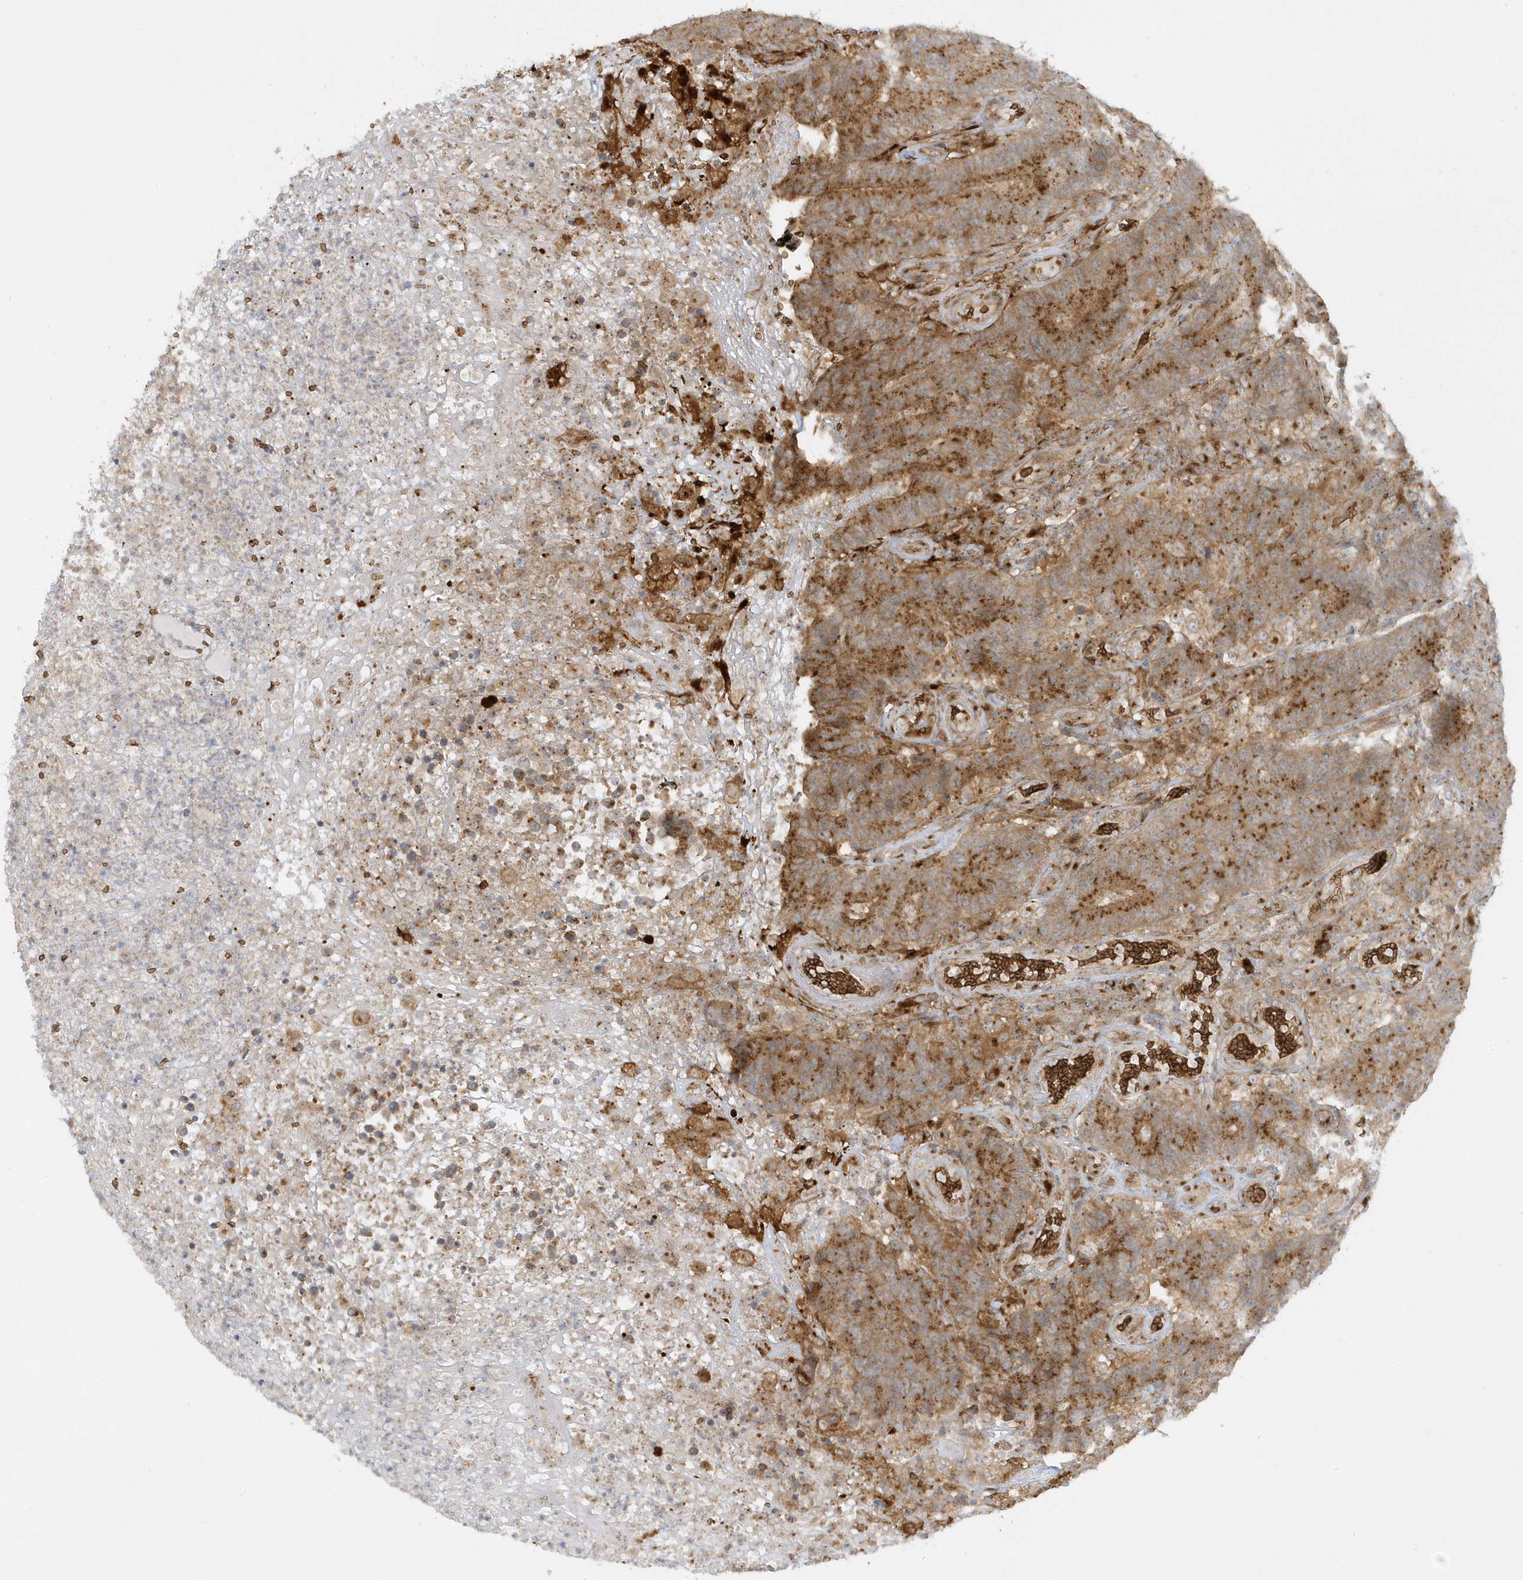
{"staining": {"intensity": "moderate", "quantity": ">75%", "location": "cytoplasmic/membranous"}, "tissue": "colorectal cancer", "cell_type": "Tumor cells", "image_type": "cancer", "snomed": [{"axis": "morphology", "description": "Normal tissue, NOS"}, {"axis": "morphology", "description": "Adenocarcinoma, NOS"}, {"axis": "topography", "description": "Colon"}], "caption": "DAB immunohistochemical staining of colorectal adenocarcinoma reveals moderate cytoplasmic/membranous protein positivity in approximately >75% of tumor cells.", "gene": "RPP40", "patient": {"sex": "female", "age": 75}}